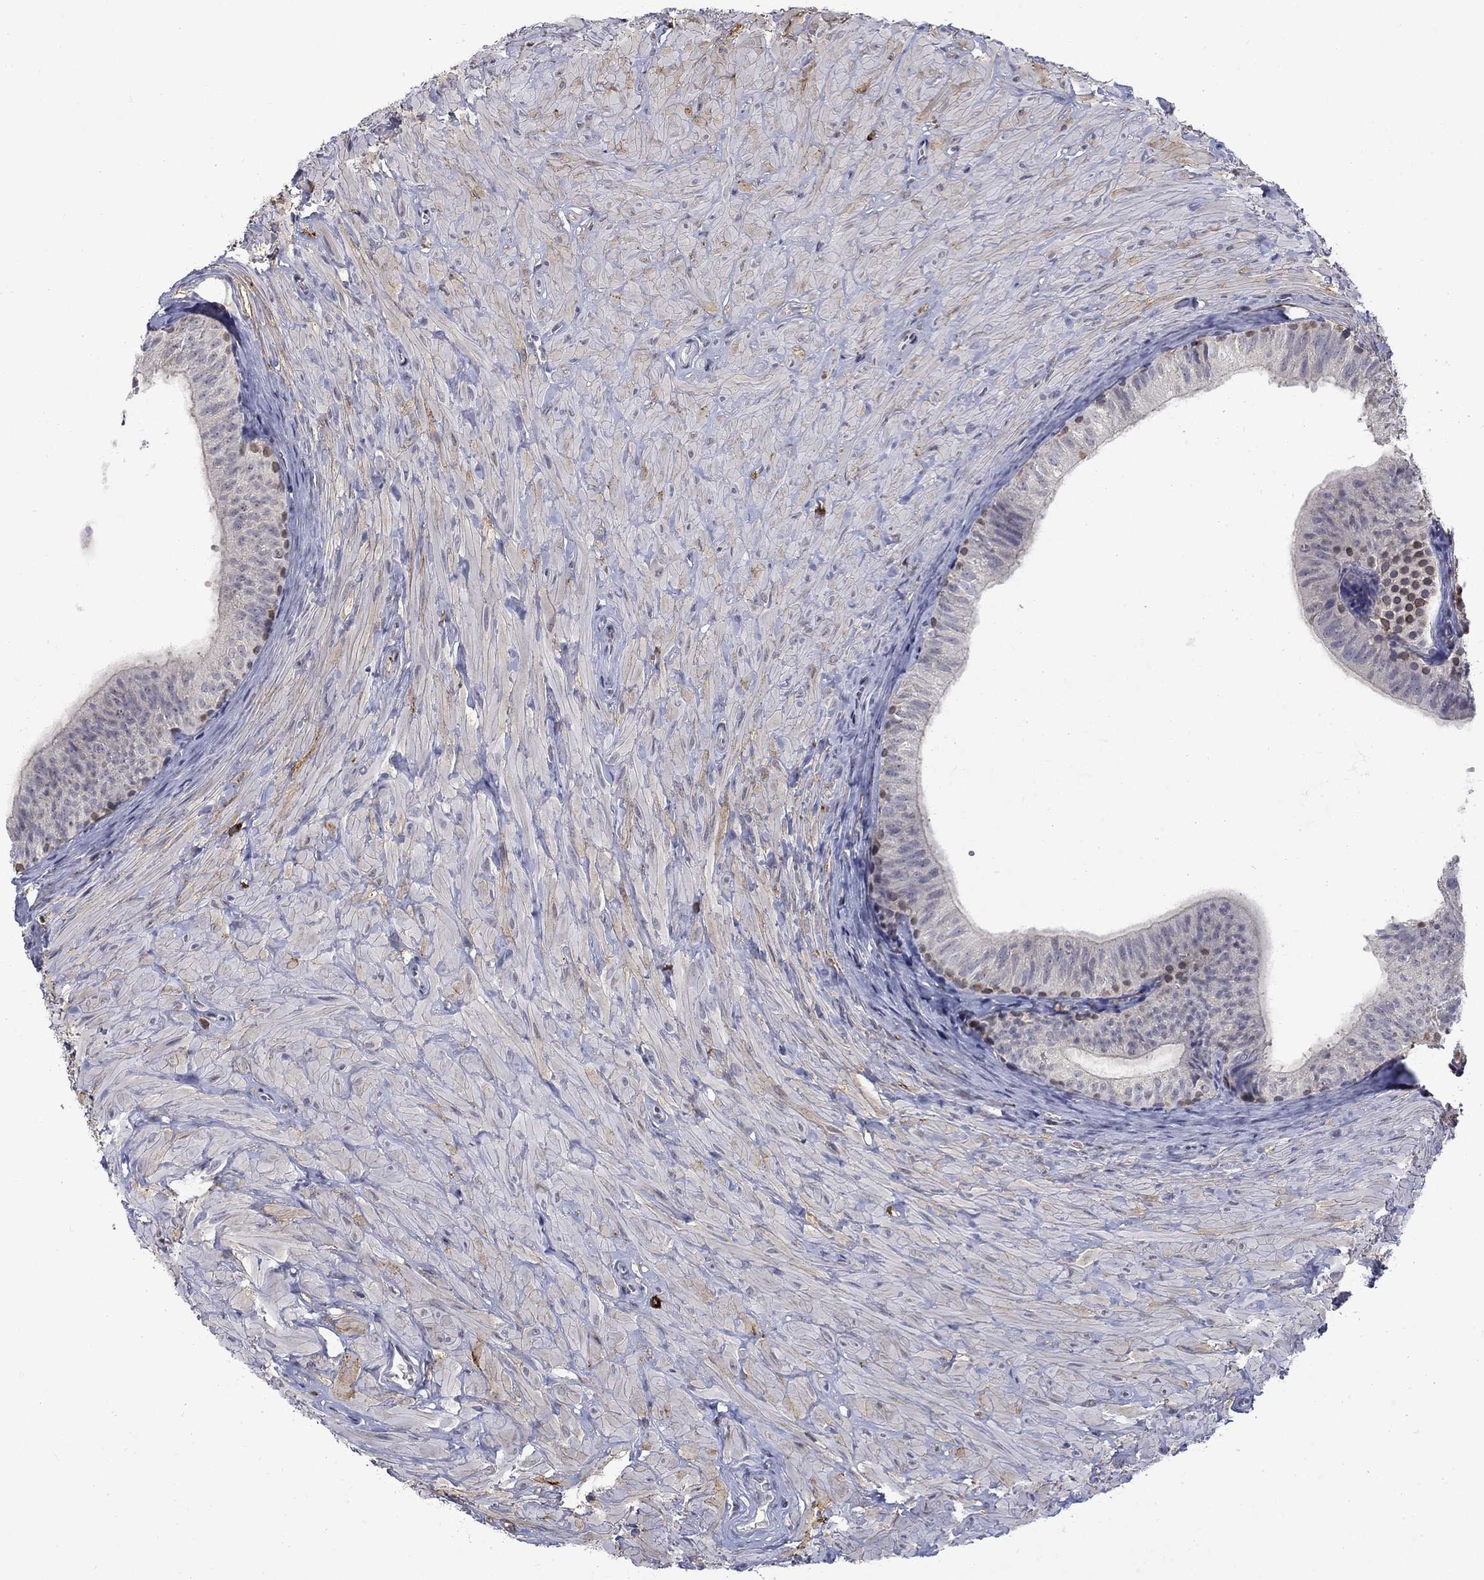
{"staining": {"intensity": "moderate", "quantity": "<25%", "location": "nuclear"}, "tissue": "epididymis", "cell_type": "Glandular cells", "image_type": "normal", "snomed": [{"axis": "morphology", "description": "Normal tissue, NOS"}, {"axis": "topography", "description": "Epididymis"}, {"axis": "topography", "description": "Vas deferens"}], "caption": "Brown immunohistochemical staining in normal epididymis reveals moderate nuclear expression in about <25% of glandular cells.", "gene": "PCBP2", "patient": {"sex": "male", "age": 23}}